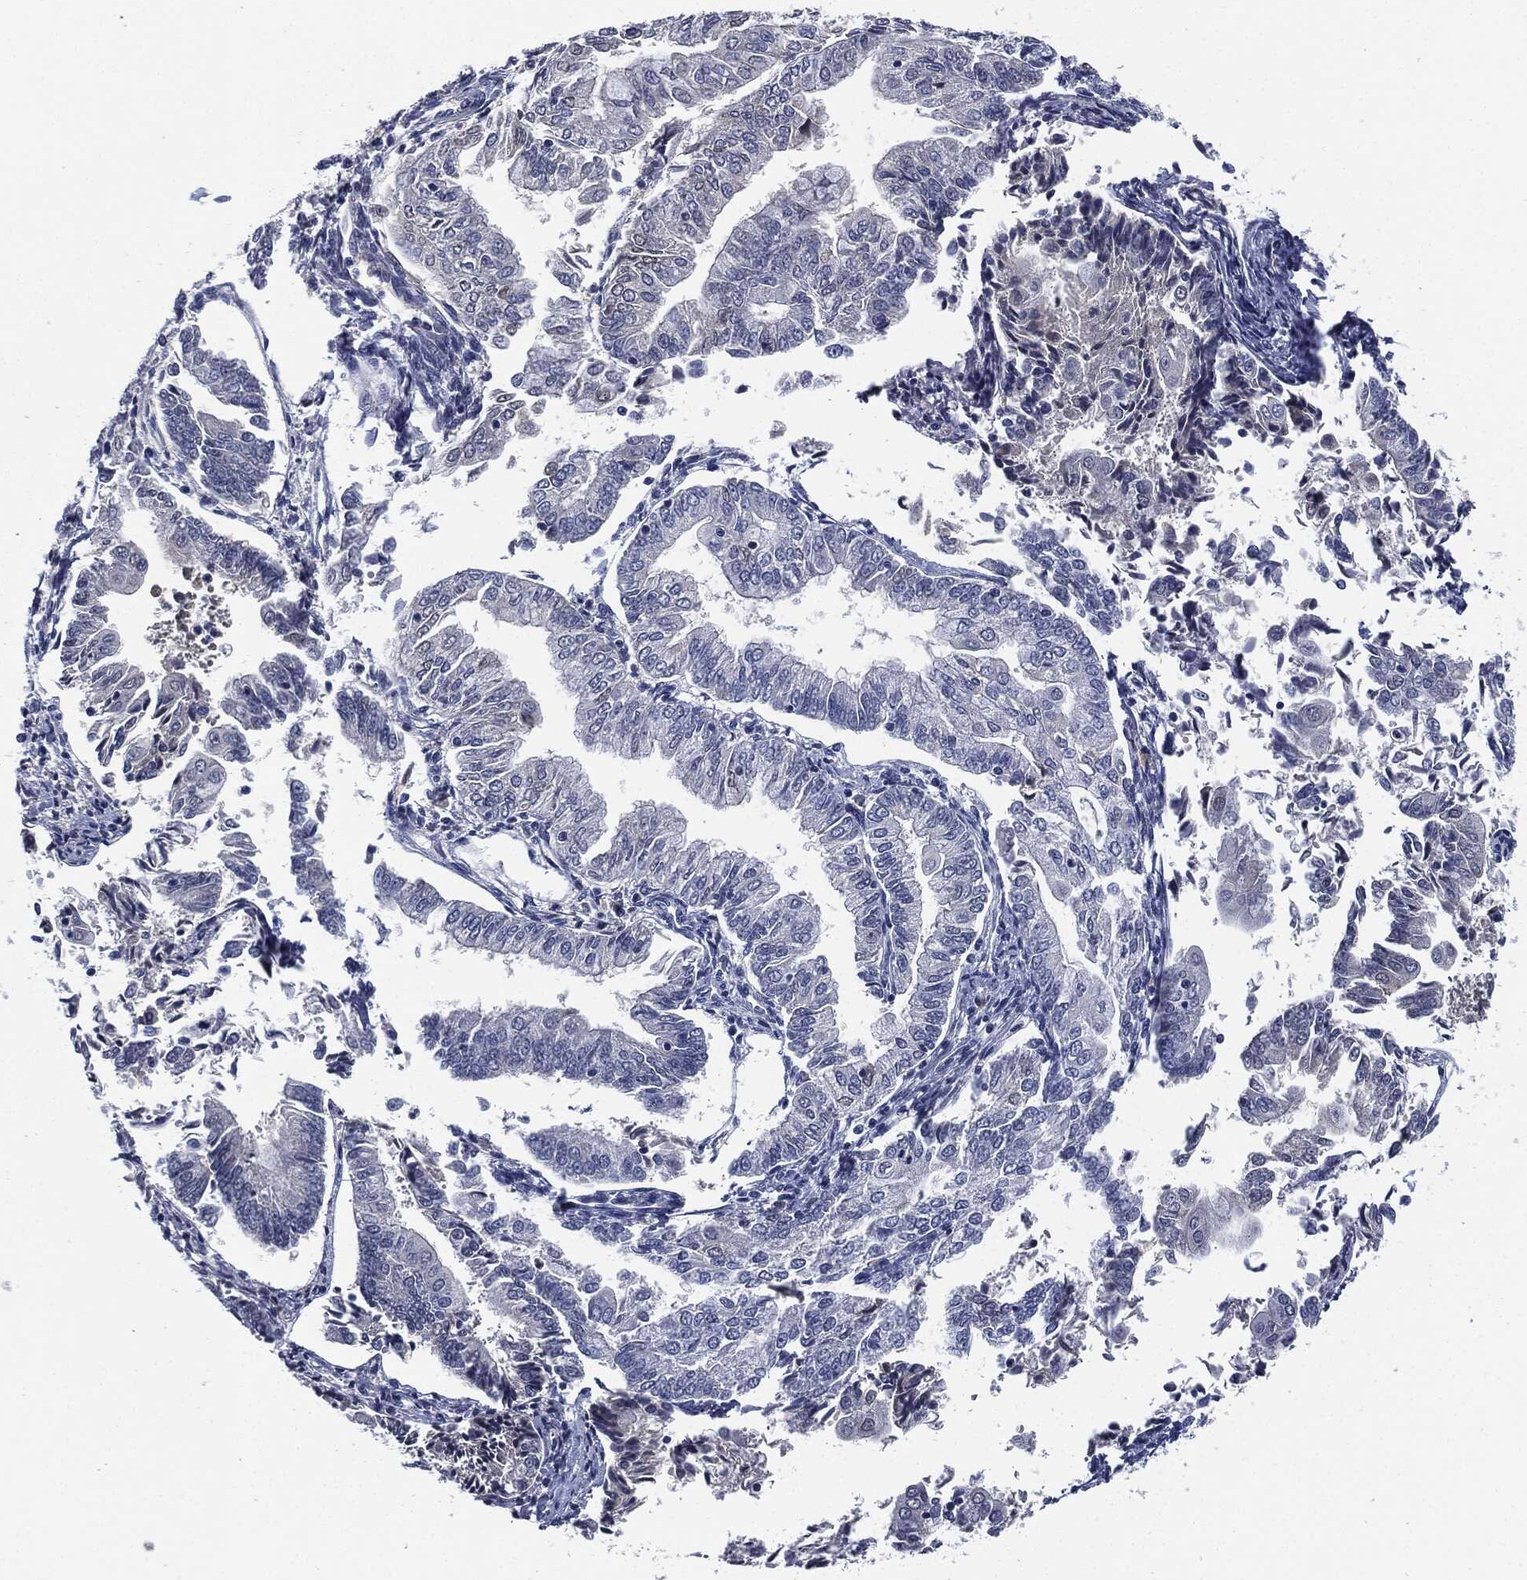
{"staining": {"intensity": "negative", "quantity": "none", "location": "none"}, "tissue": "endometrial cancer", "cell_type": "Tumor cells", "image_type": "cancer", "snomed": [{"axis": "morphology", "description": "Adenocarcinoma, NOS"}, {"axis": "topography", "description": "Endometrium"}], "caption": "Tumor cells show no significant protein staining in endometrial cancer (adenocarcinoma).", "gene": "SIGLEC7", "patient": {"sex": "female", "age": 56}}